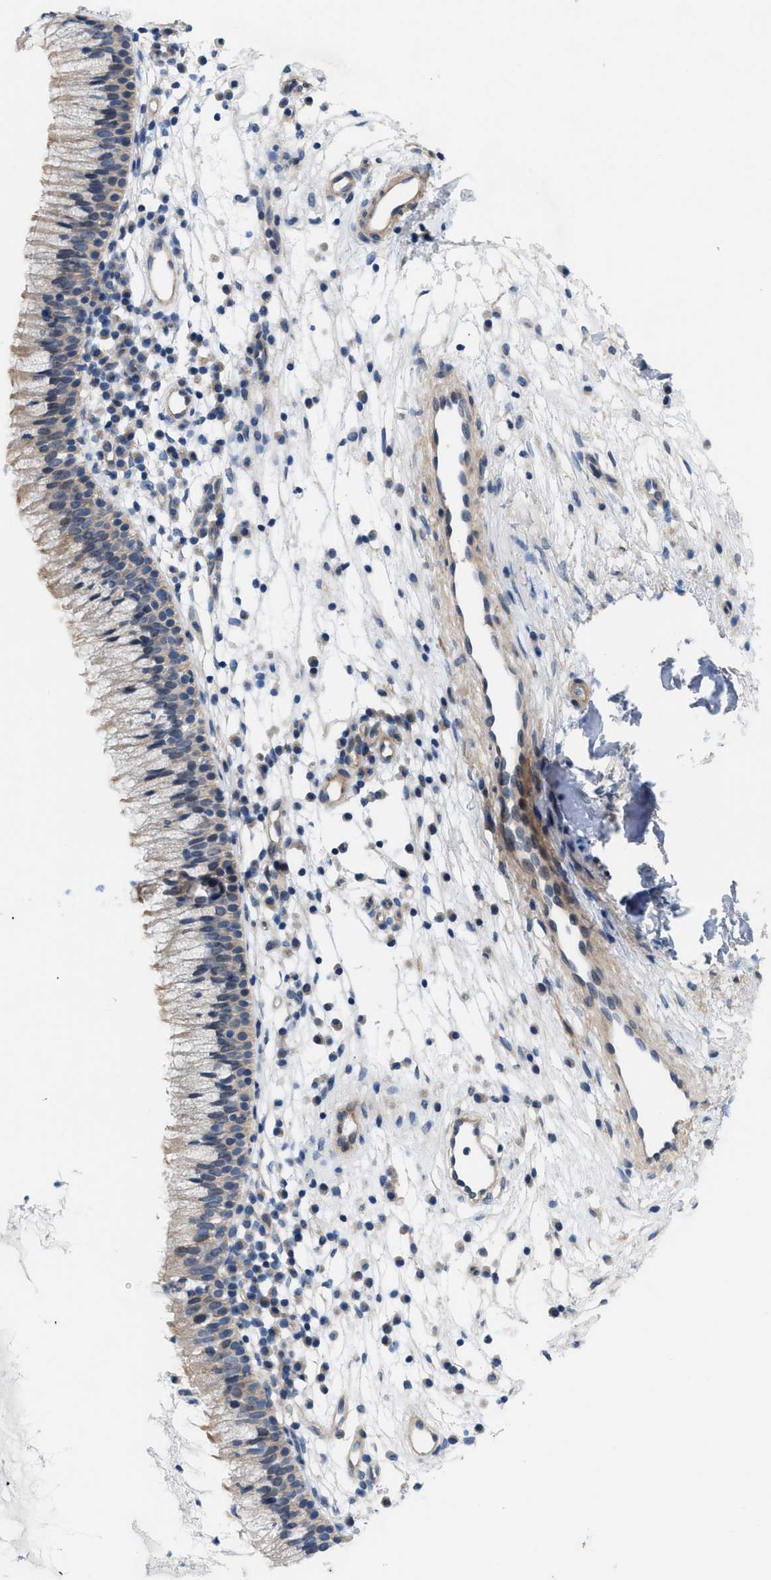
{"staining": {"intensity": "weak", "quantity": ">75%", "location": "cytoplasmic/membranous"}, "tissue": "nasopharynx", "cell_type": "Respiratory epithelial cells", "image_type": "normal", "snomed": [{"axis": "morphology", "description": "Normal tissue, NOS"}, {"axis": "topography", "description": "Nasopharynx"}], "caption": "Benign nasopharynx shows weak cytoplasmic/membranous staining in approximately >75% of respiratory epithelial cells, visualized by immunohistochemistry.", "gene": "NDEL1", "patient": {"sex": "male", "age": 21}}